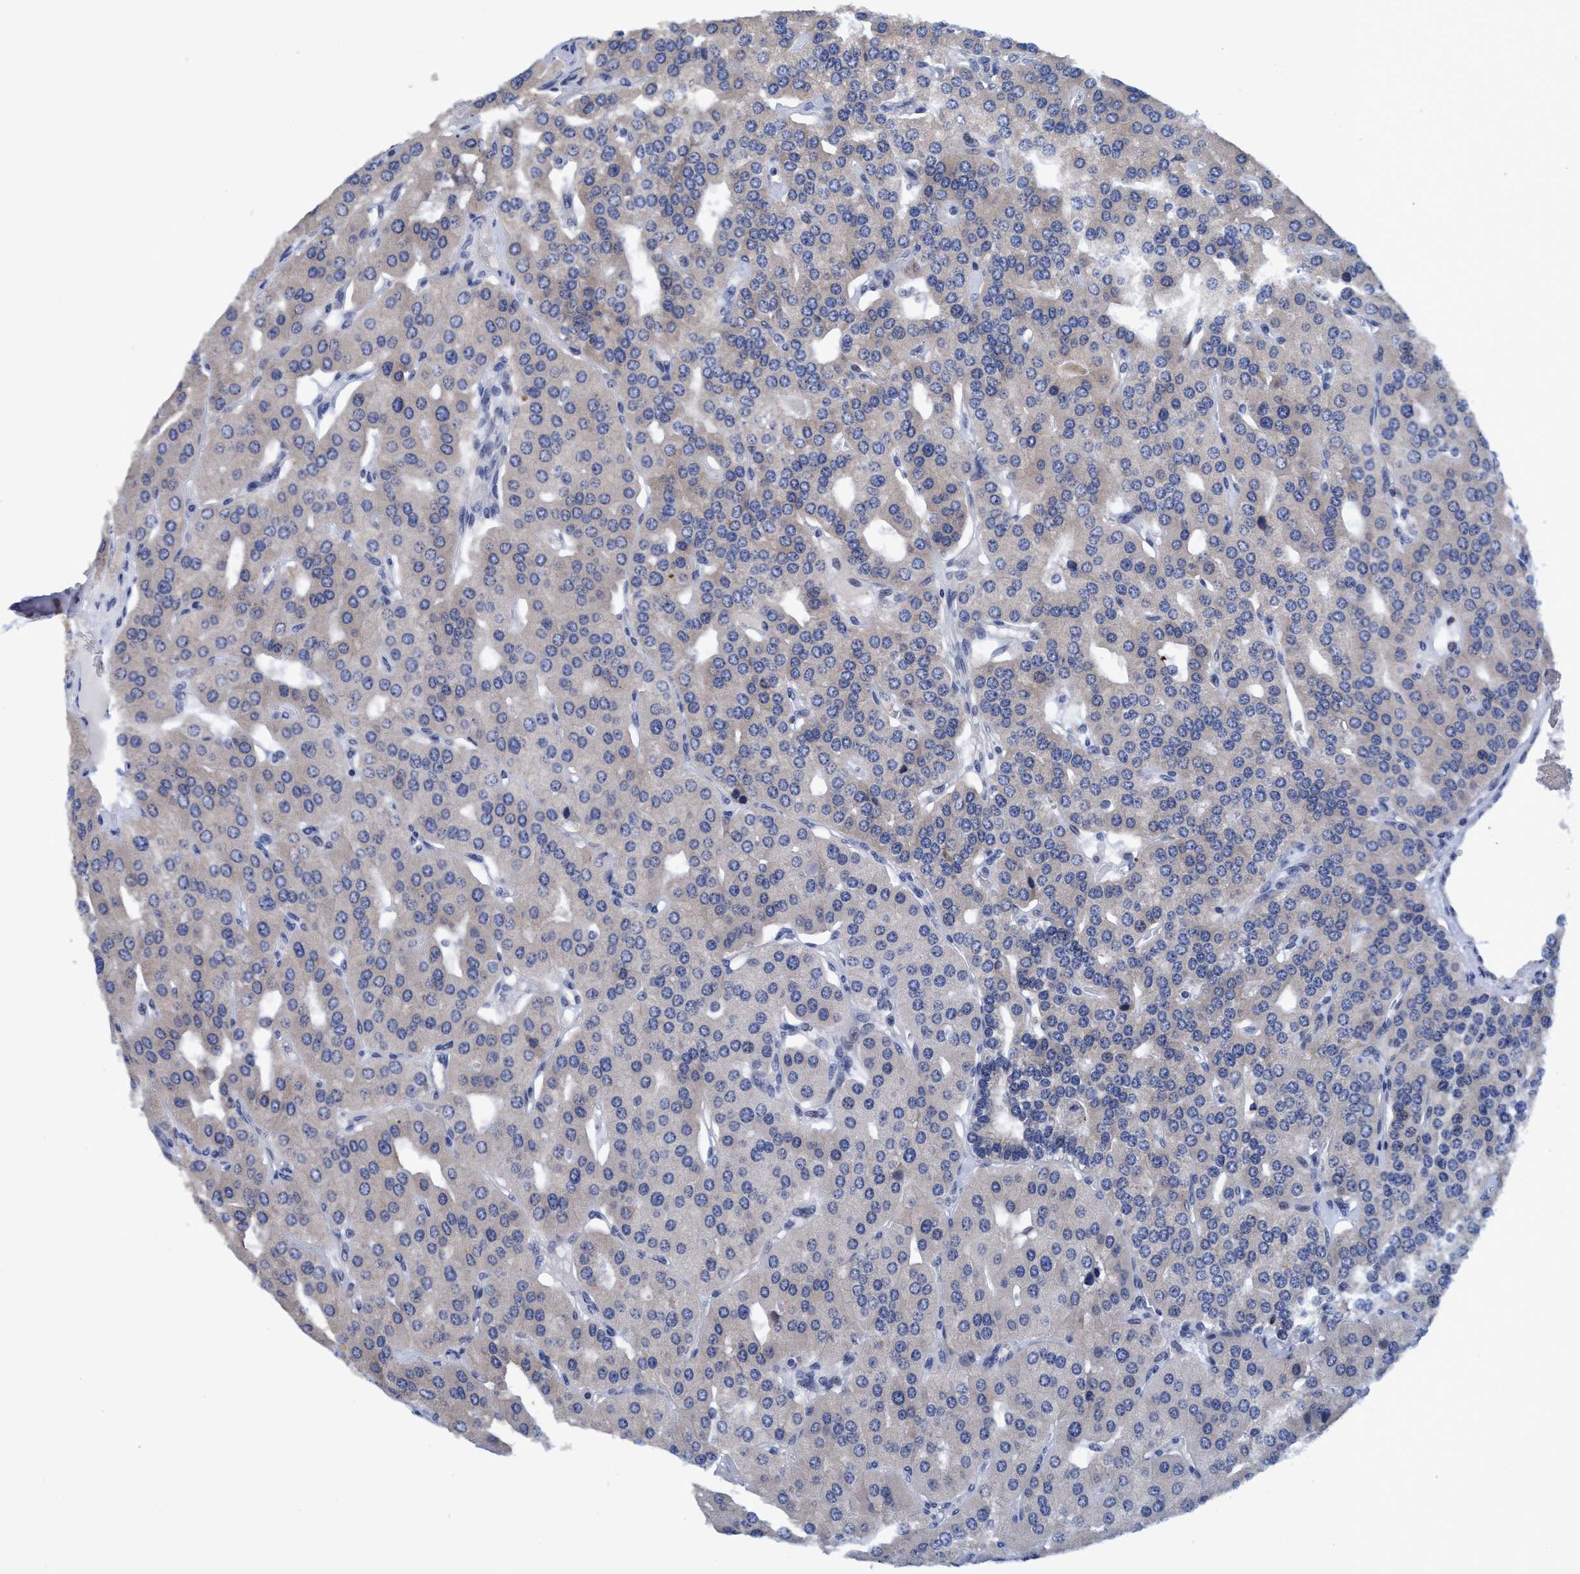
{"staining": {"intensity": "weak", "quantity": "<25%", "location": "cytoplasmic/membranous"}, "tissue": "parathyroid gland", "cell_type": "Glandular cells", "image_type": "normal", "snomed": [{"axis": "morphology", "description": "Normal tissue, NOS"}, {"axis": "morphology", "description": "Adenoma, NOS"}, {"axis": "topography", "description": "Parathyroid gland"}], "caption": "Glandular cells are negative for brown protein staining in normal parathyroid gland. (DAB immunohistochemistry with hematoxylin counter stain).", "gene": "CALCOCO2", "patient": {"sex": "female", "age": 86}}